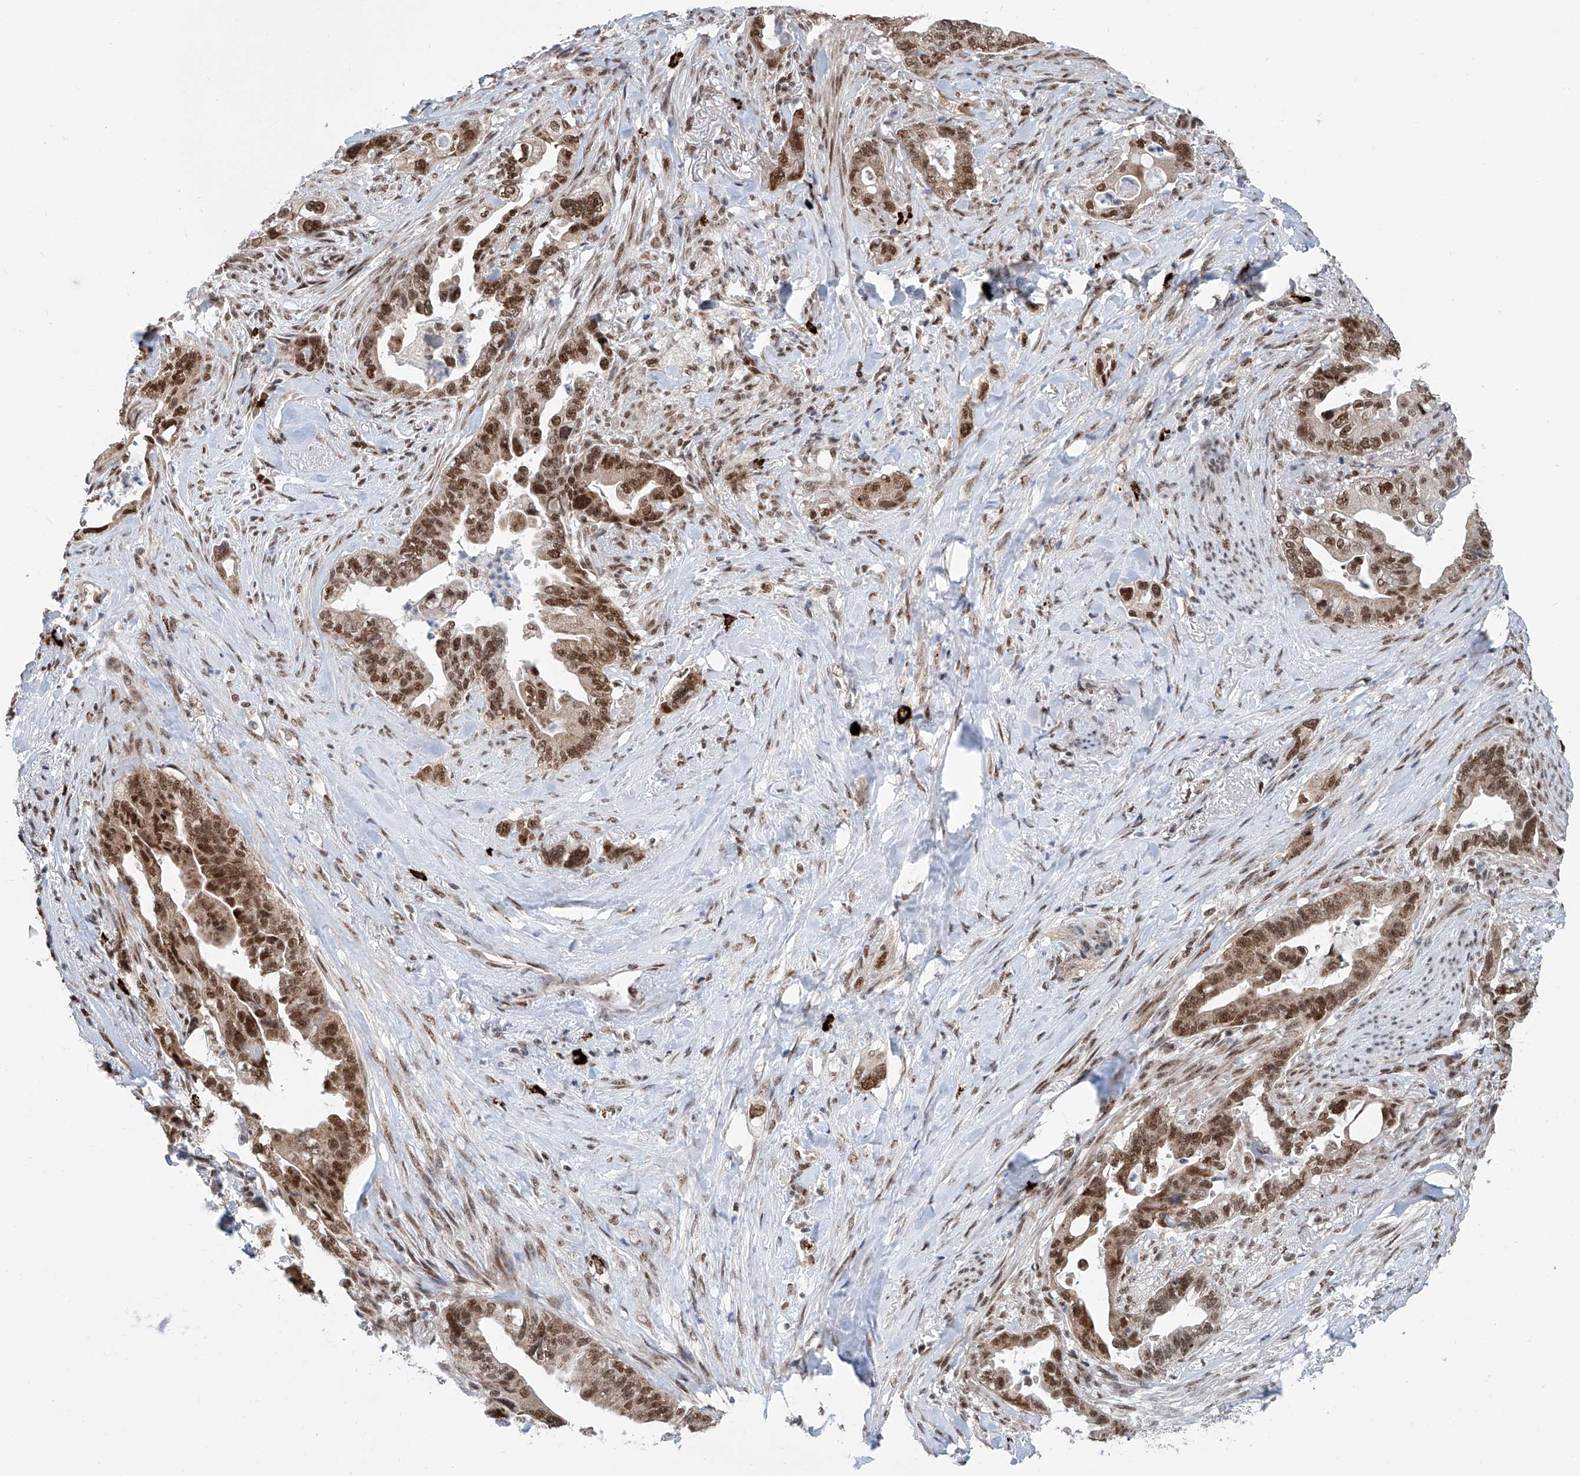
{"staining": {"intensity": "strong", "quantity": ">75%", "location": "cytoplasmic/membranous,nuclear"}, "tissue": "pancreatic cancer", "cell_type": "Tumor cells", "image_type": "cancer", "snomed": [{"axis": "morphology", "description": "Adenocarcinoma, NOS"}, {"axis": "topography", "description": "Pancreas"}], "caption": "Protein analysis of pancreatic adenocarcinoma tissue shows strong cytoplasmic/membranous and nuclear expression in approximately >75% of tumor cells.", "gene": "SDE2", "patient": {"sex": "male", "age": 70}}